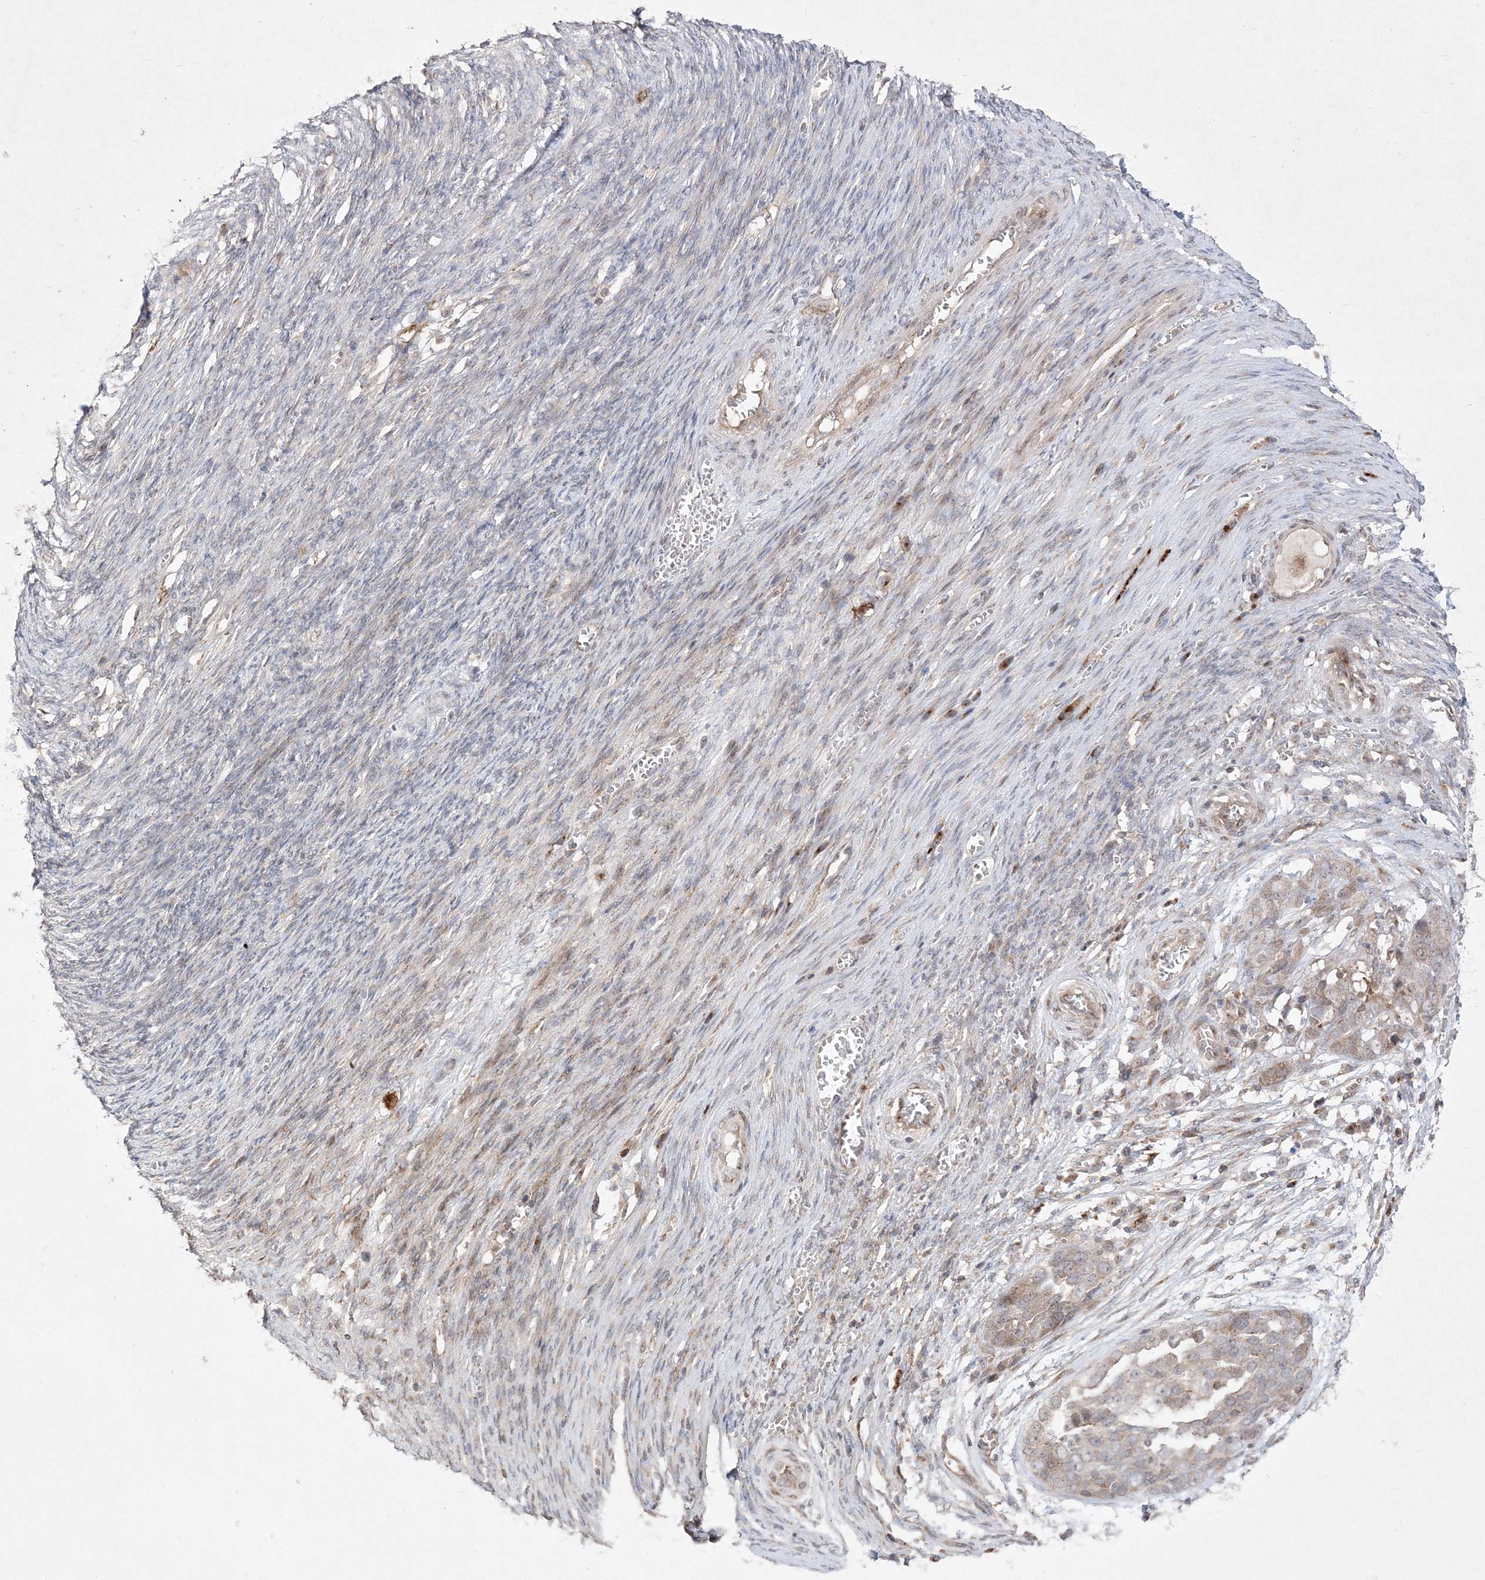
{"staining": {"intensity": "weak", "quantity": "<25%", "location": "cytoplasmic/membranous"}, "tissue": "ovarian cancer", "cell_type": "Tumor cells", "image_type": "cancer", "snomed": [{"axis": "morphology", "description": "Cystadenocarcinoma, serous, NOS"}, {"axis": "topography", "description": "Ovary"}], "caption": "Immunohistochemistry of ovarian cancer (serous cystadenocarcinoma) demonstrates no positivity in tumor cells.", "gene": "CLNK", "patient": {"sex": "female", "age": 44}}